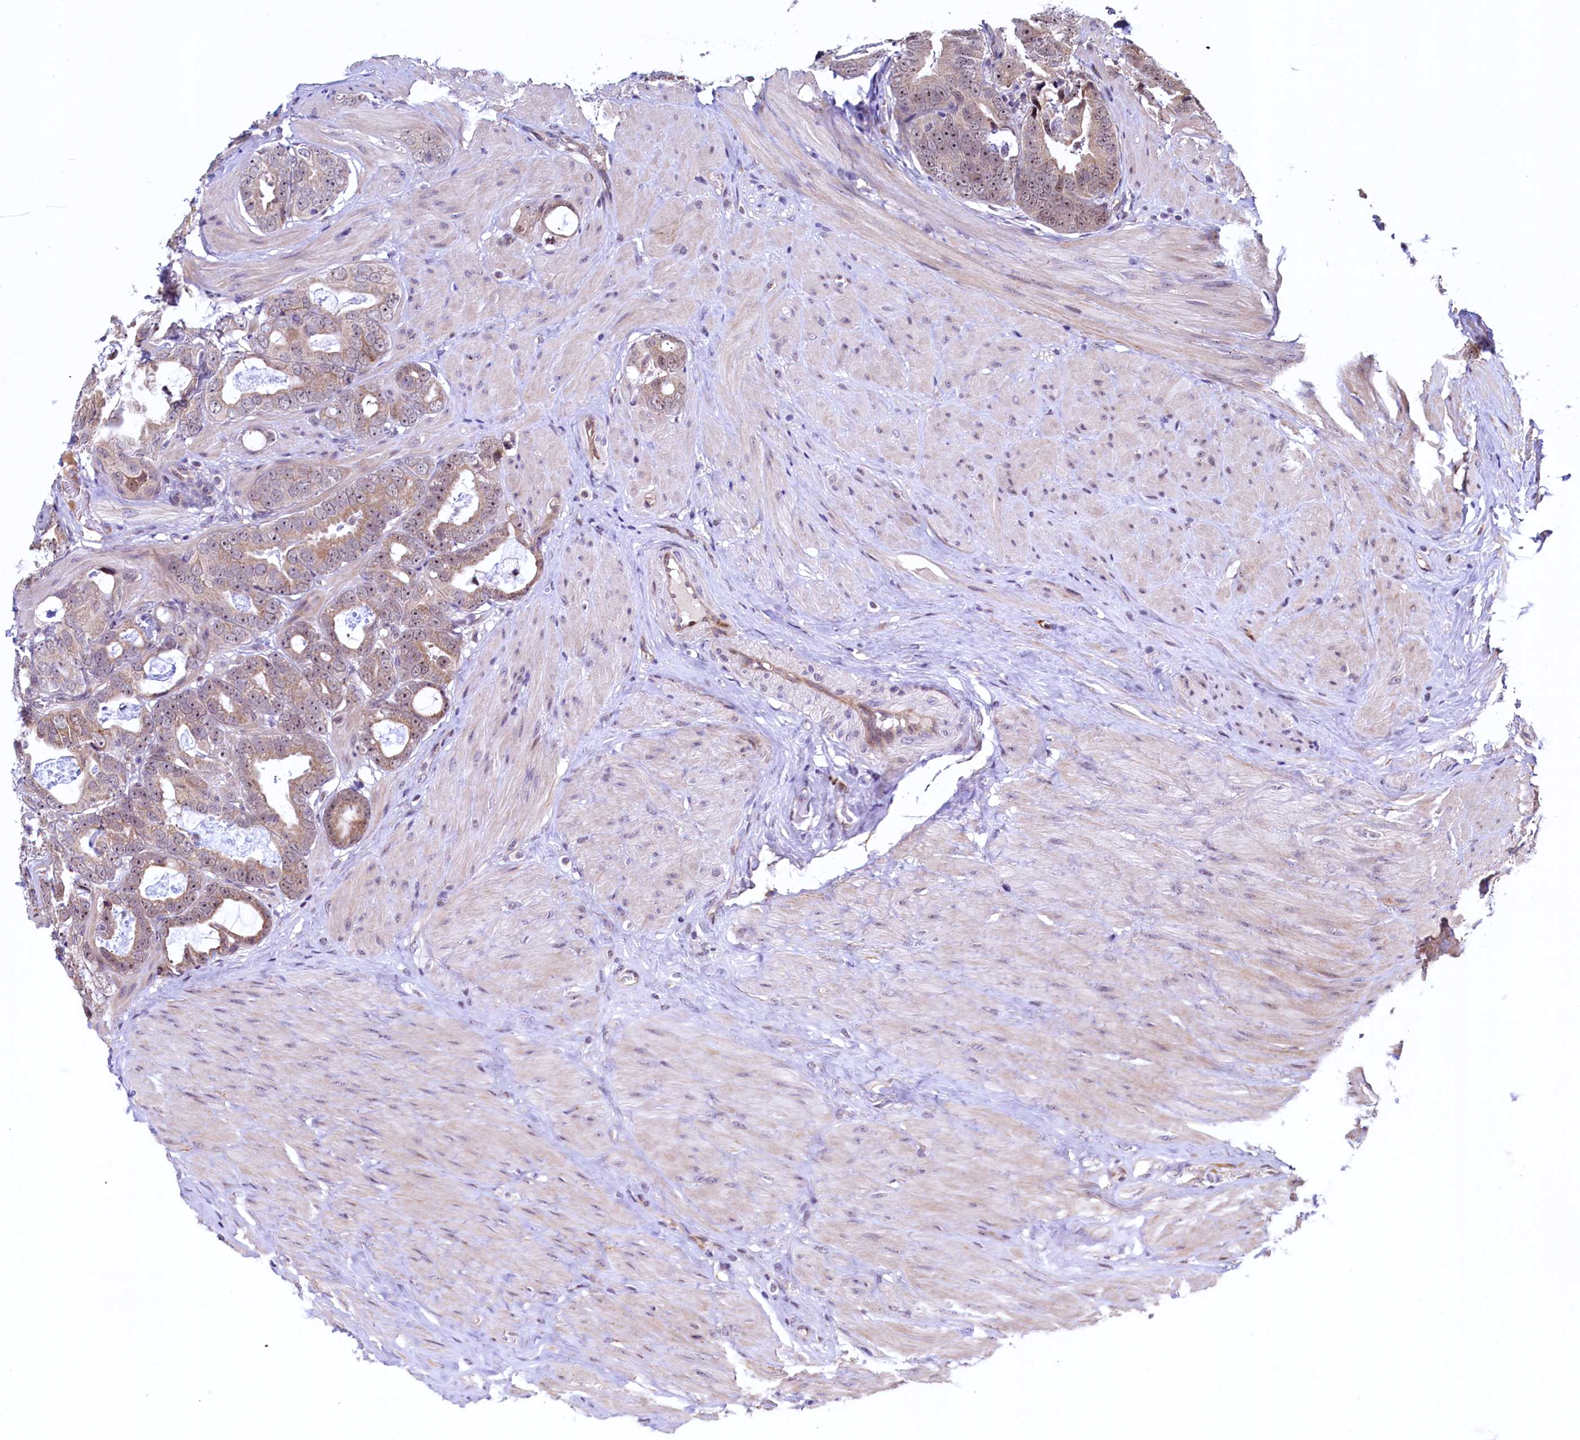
{"staining": {"intensity": "moderate", "quantity": ">75%", "location": "cytoplasmic/membranous,nuclear"}, "tissue": "prostate cancer", "cell_type": "Tumor cells", "image_type": "cancer", "snomed": [{"axis": "morphology", "description": "Adenocarcinoma, Low grade"}, {"axis": "topography", "description": "Prostate"}], "caption": "Immunohistochemistry (IHC) micrograph of neoplastic tissue: human low-grade adenocarcinoma (prostate) stained using IHC displays medium levels of moderate protein expression localized specifically in the cytoplasmic/membranous and nuclear of tumor cells, appearing as a cytoplasmic/membranous and nuclear brown color.", "gene": "RBFA", "patient": {"sex": "male", "age": 71}}